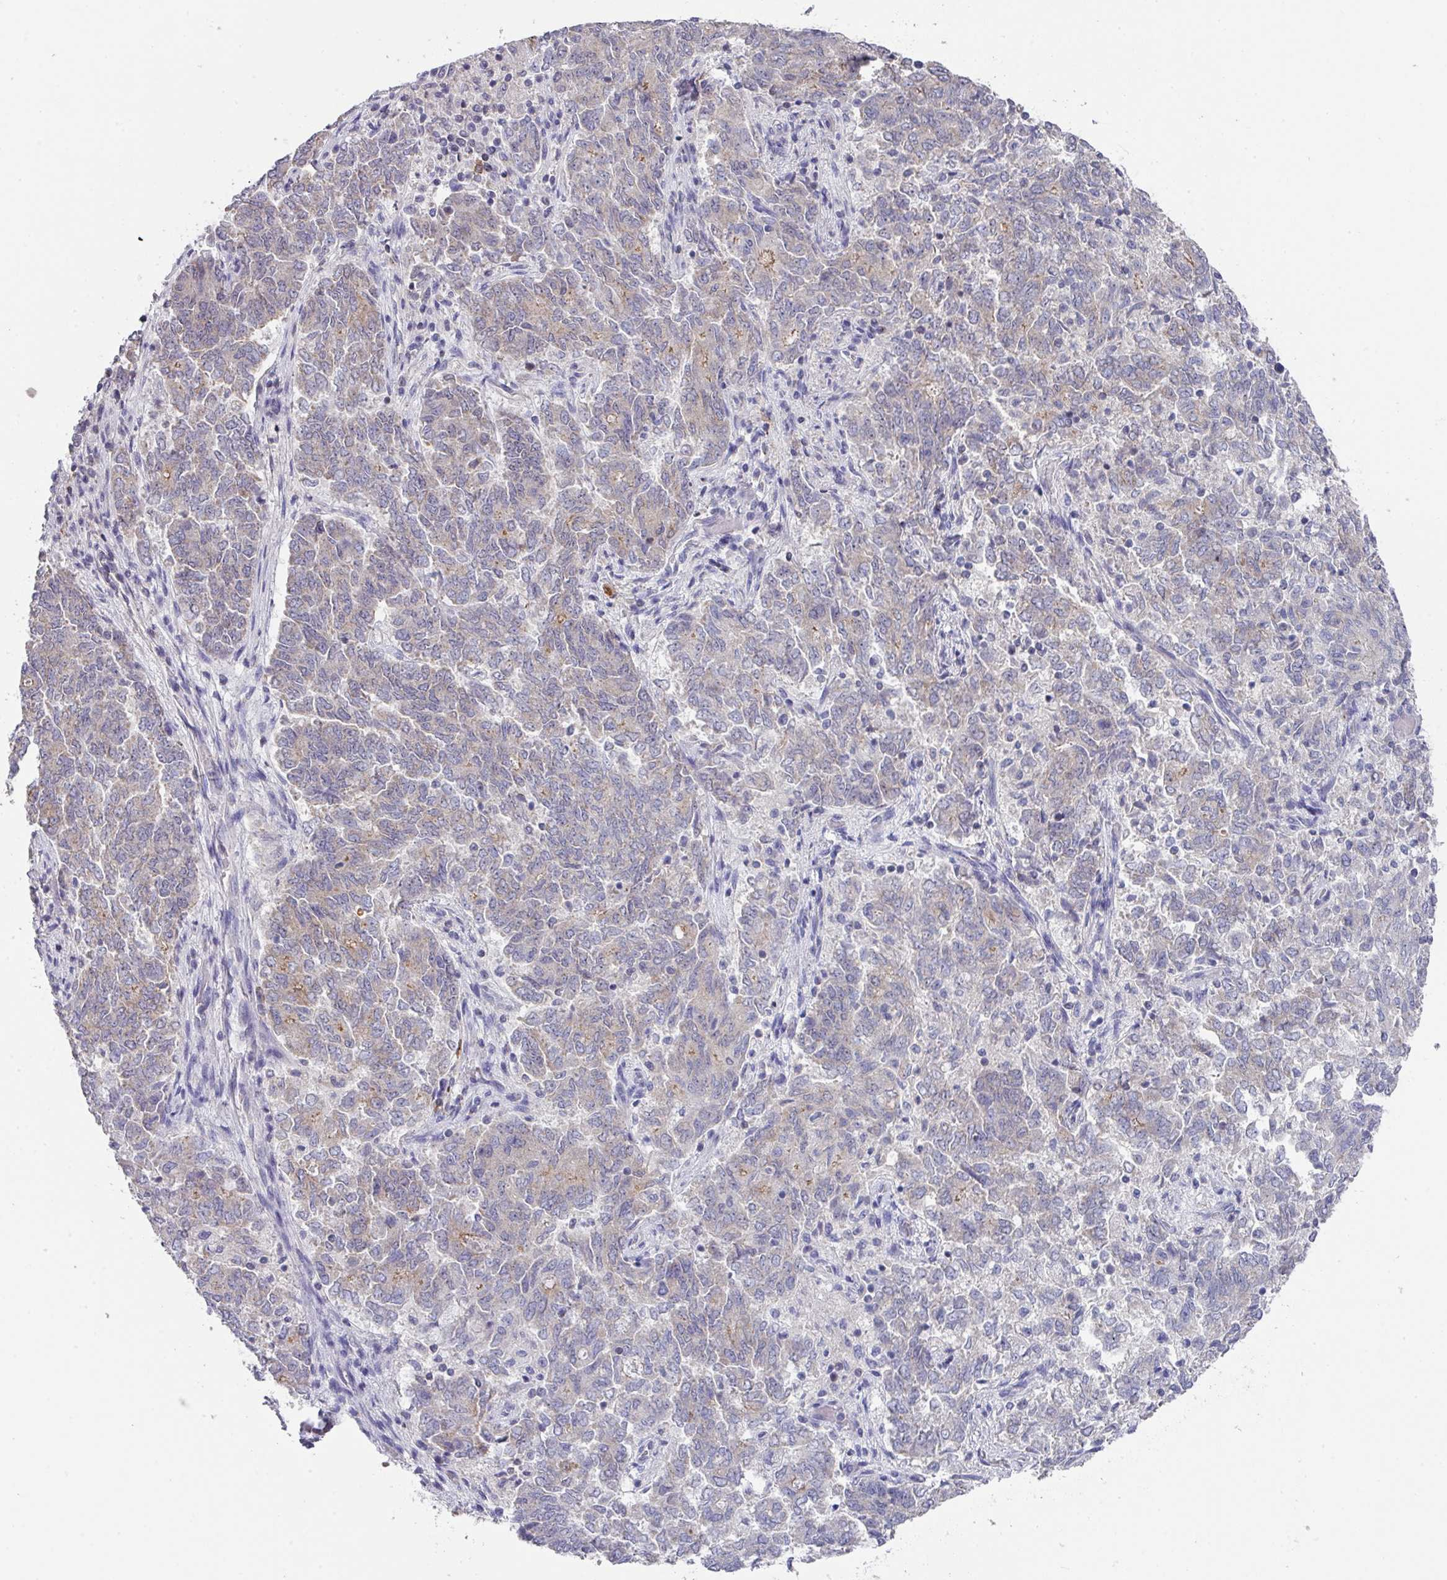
{"staining": {"intensity": "moderate", "quantity": "<25%", "location": "cytoplasmic/membranous"}, "tissue": "endometrial cancer", "cell_type": "Tumor cells", "image_type": "cancer", "snomed": [{"axis": "morphology", "description": "Adenocarcinoma, NOS"}, {"axis": "topography", "description": "Endometrium"}], "caption": "Immunohistochemistry (IHC) of endometrial cancer exhibits low levels of moderate cytoplasmic/membranous staining in approximately <25% of tumor cells.", "gene": "DCAF12L2", "patient": {"sex": "female", "age": 80}}